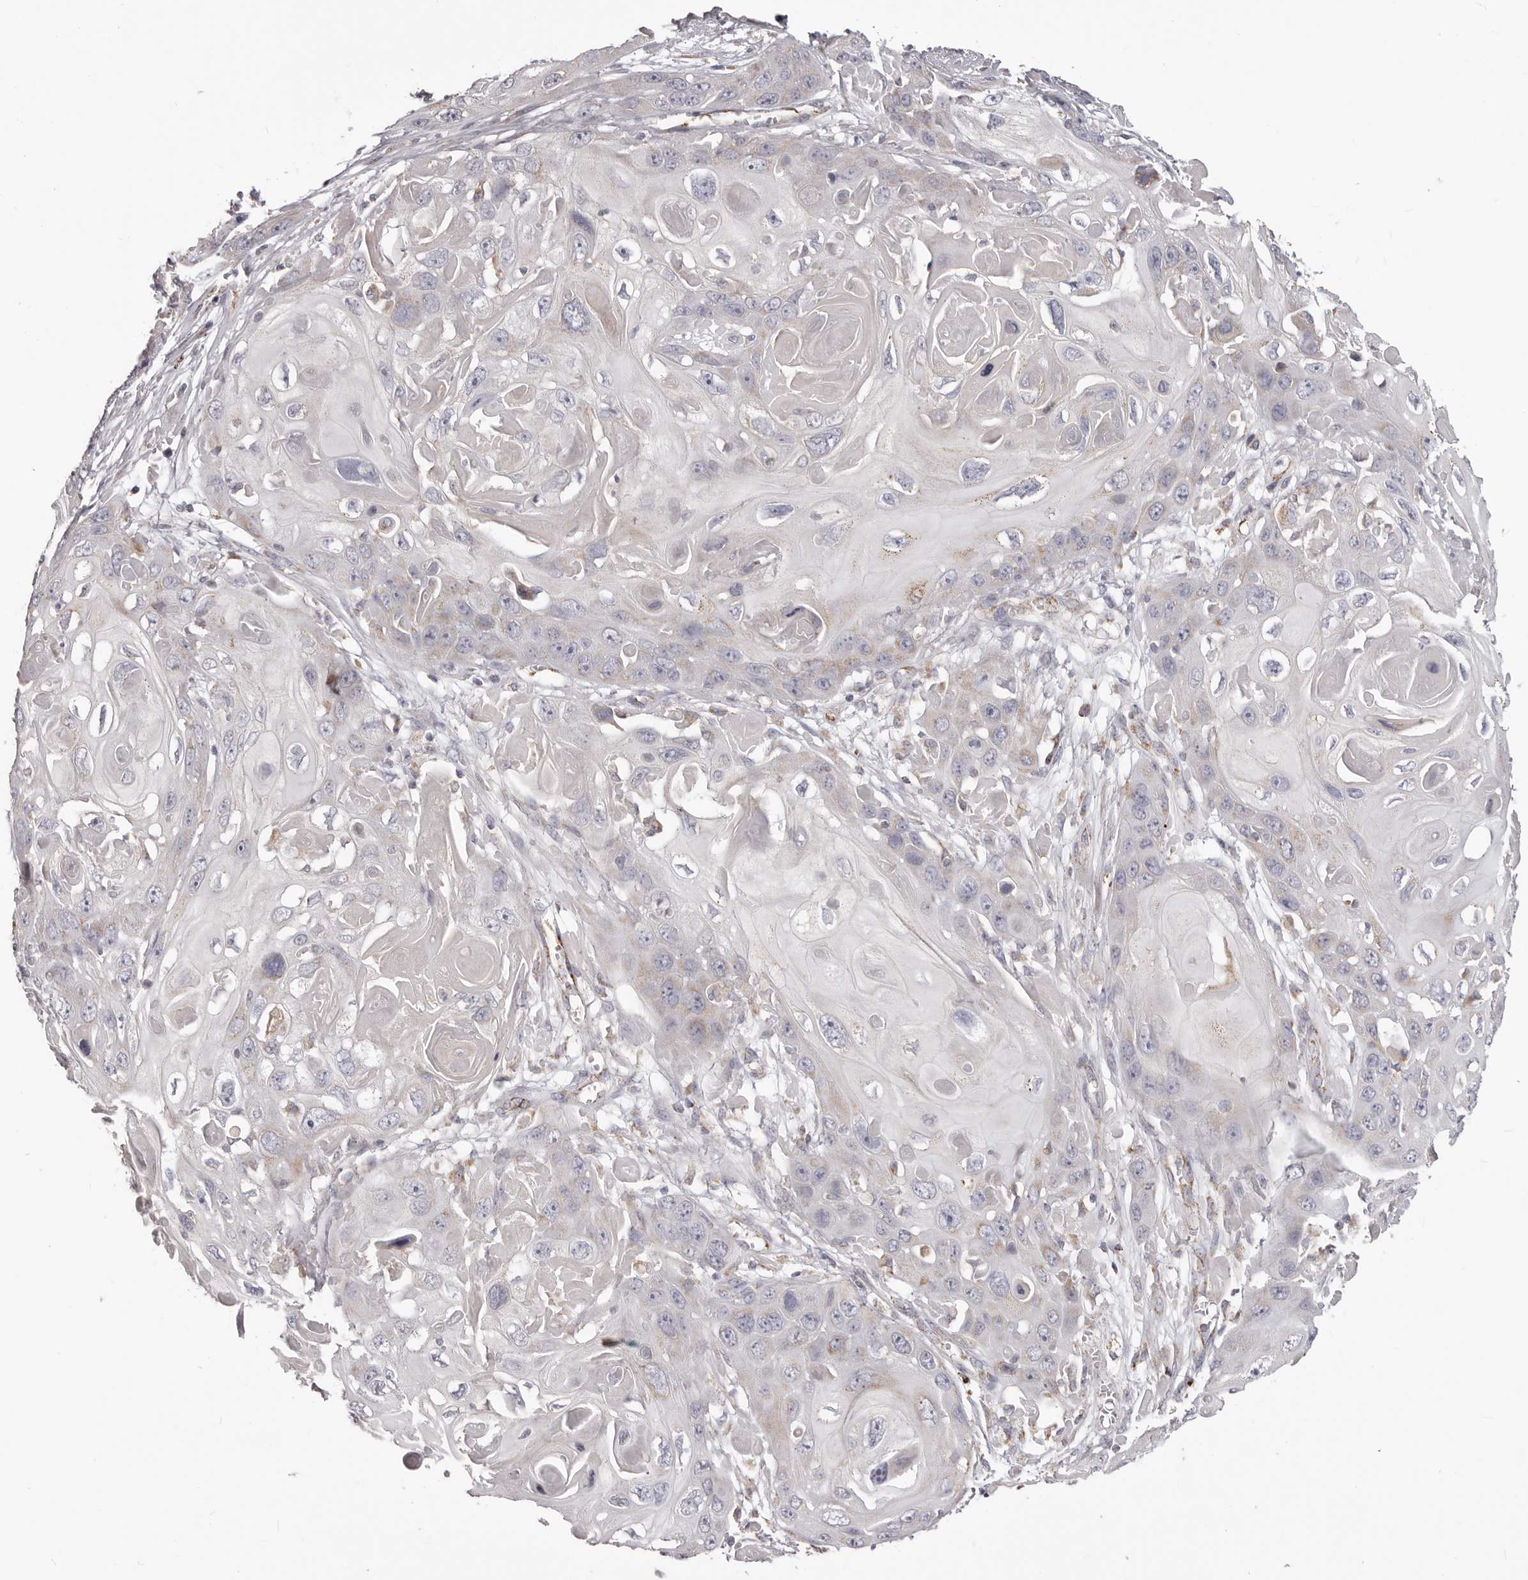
{"staining": {"intensity": "negative", "quantity": "none", "location": "none"}, "tissue": "skin cancer", "cell_type": "Tumor cells", "image_type": "cancer", "snomed": [{"axis": "morphology", "description": "Squamous cell carcinoma, NOS"}, {"axis": "topography", "description": "Skin"}], "caption": "The micrograph displays no significant staining in tumor cells of skin cancer (squamous cell carcinoma).", "gene": "PRMT2", "patient": {"sex": "male", "age": 55}}